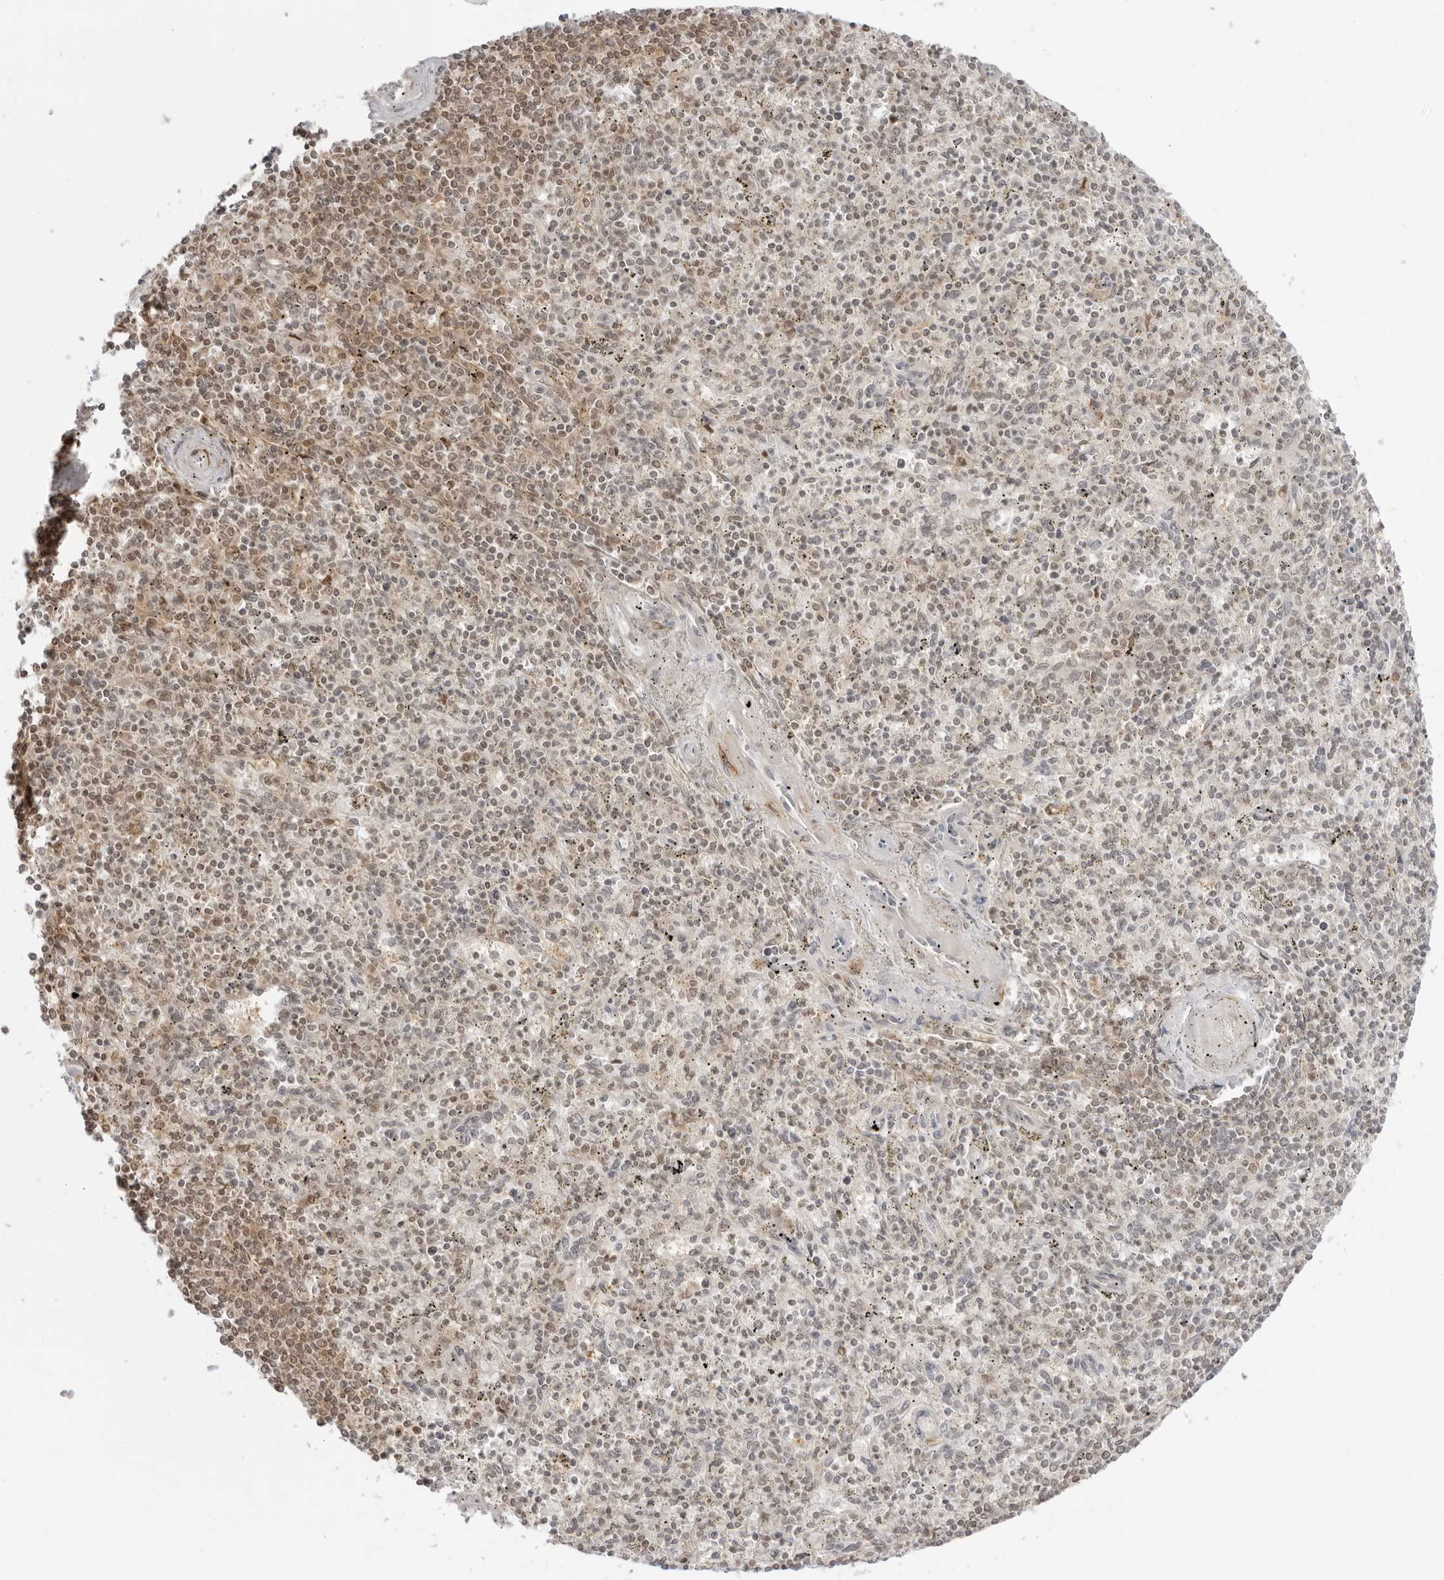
{"staining": {"intensity": "weak", "quantity": "<25%", "location": "cytoplasmic/membranous,nuclear"}, "tissue": "spleen", "cell_type": "Cells in red pulp", "image_type": "normal", "snomed": [{"axis": "morphology", "description": "Normal tissue, NOS"}, {"axis": "topography", "description": "Spleen"}], "caption": "Immunohistochemistry (IHC) photomicrograph of unremarkable spleen: human spleen stained with DAB shows no significant protein expression in cells in red pulp. Brightfield microscopy of immunohistochemistry (IHC) stained with DAB (brown) and hematoxylin (blue), captured at high magnification.", "gene": "RNF146", "patient": {"sex": "male", "age": 72}}